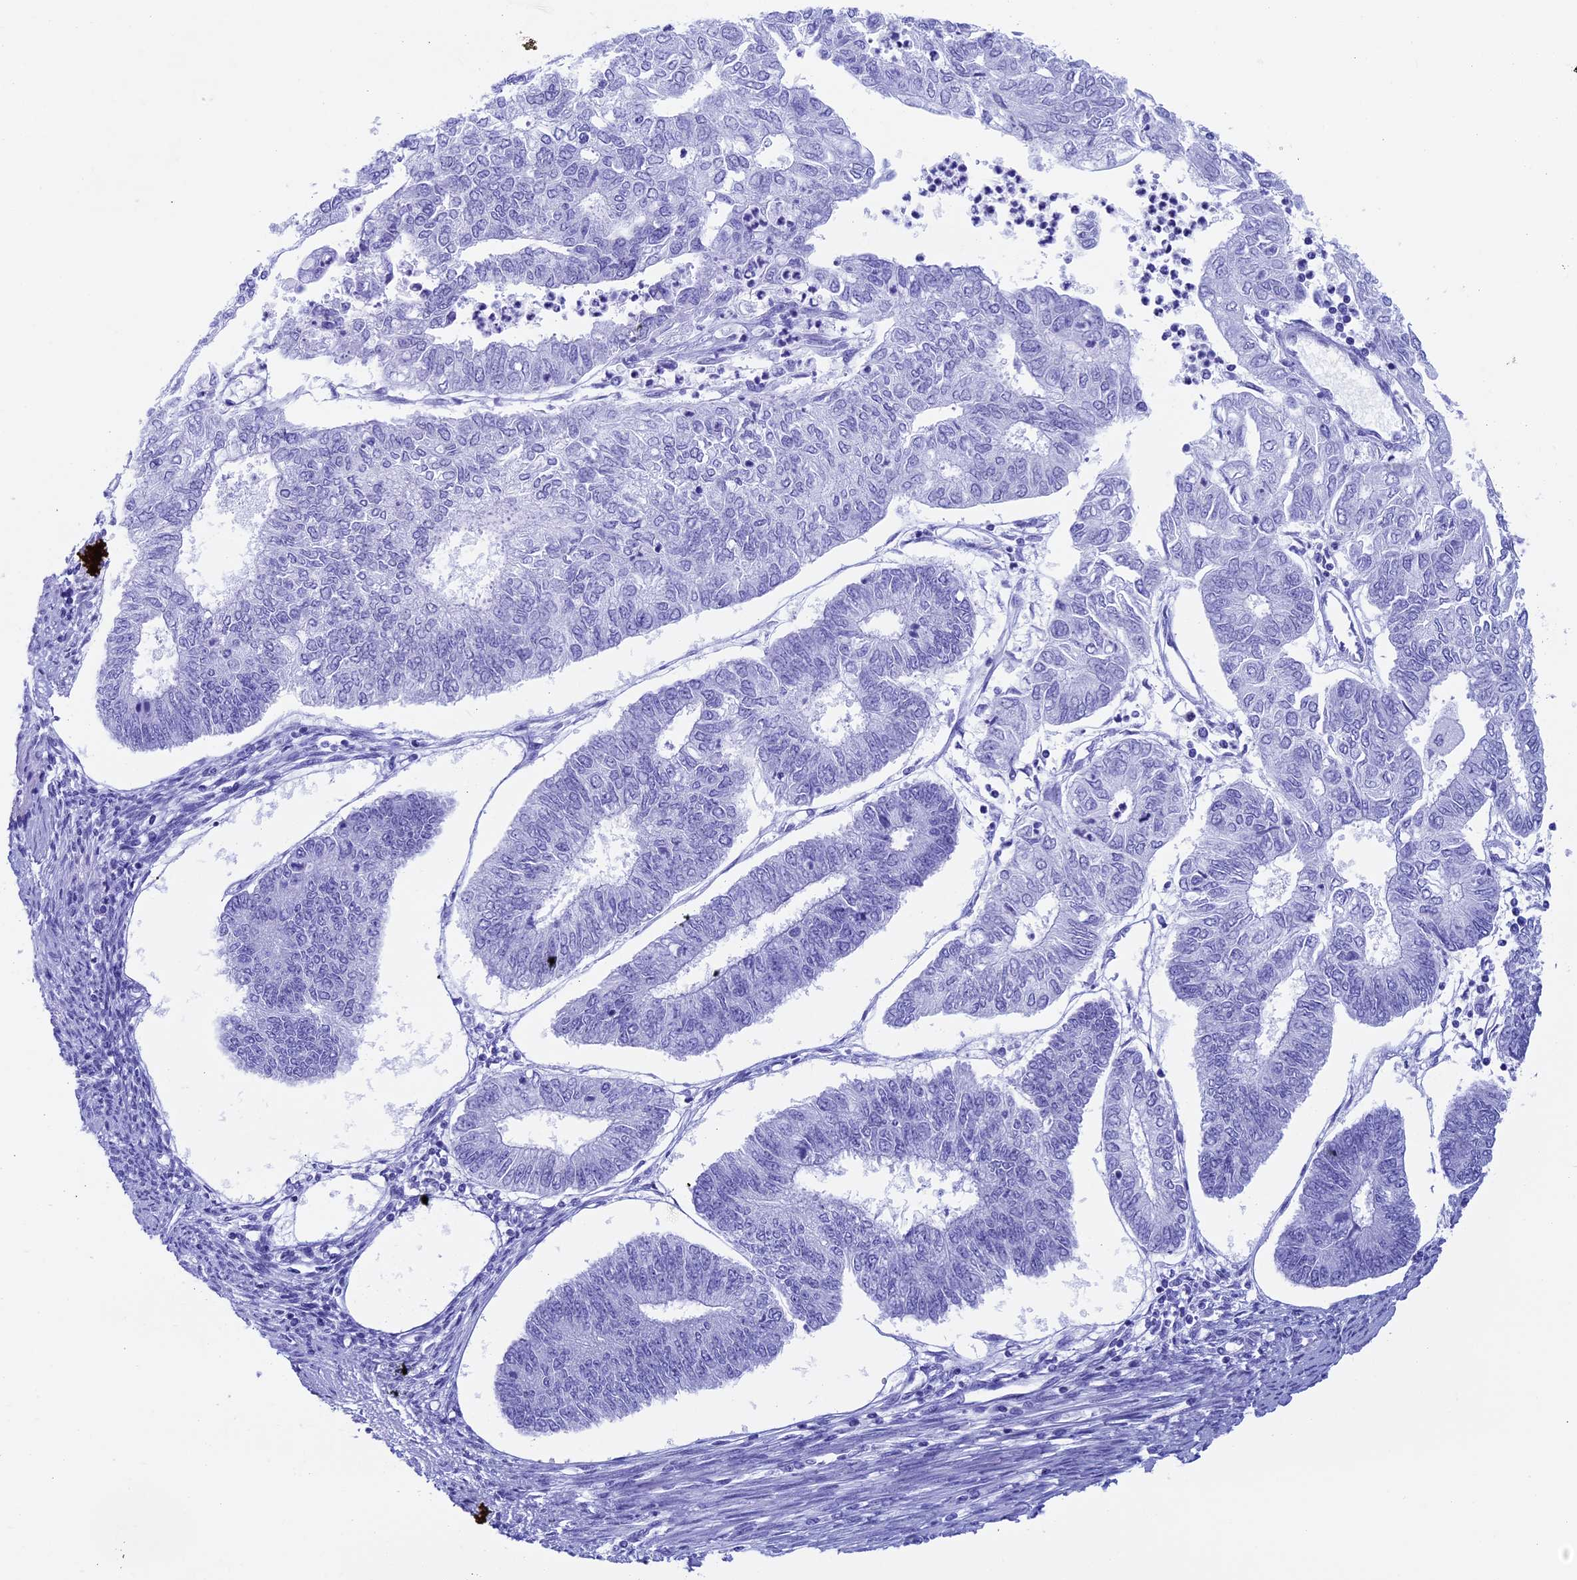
{"staining": {"intensity": "negative", "quantity": "none", "location": "none"}, "tissue": "endometrial cancer", "cell_type": "Tumor cells", "image_type": "cancer", "snomed": [{"axis": "morphology", "description": "Adenocarcinoma, NOS"}, {"axis": "topography", "description": "Endometrium"}], "caption": "Tumor cells are negative for brown protein staining in adenocarcinoma (endometrial).", "gene": "RCCD1", "patient": {"sex": "female", "age": 68}}